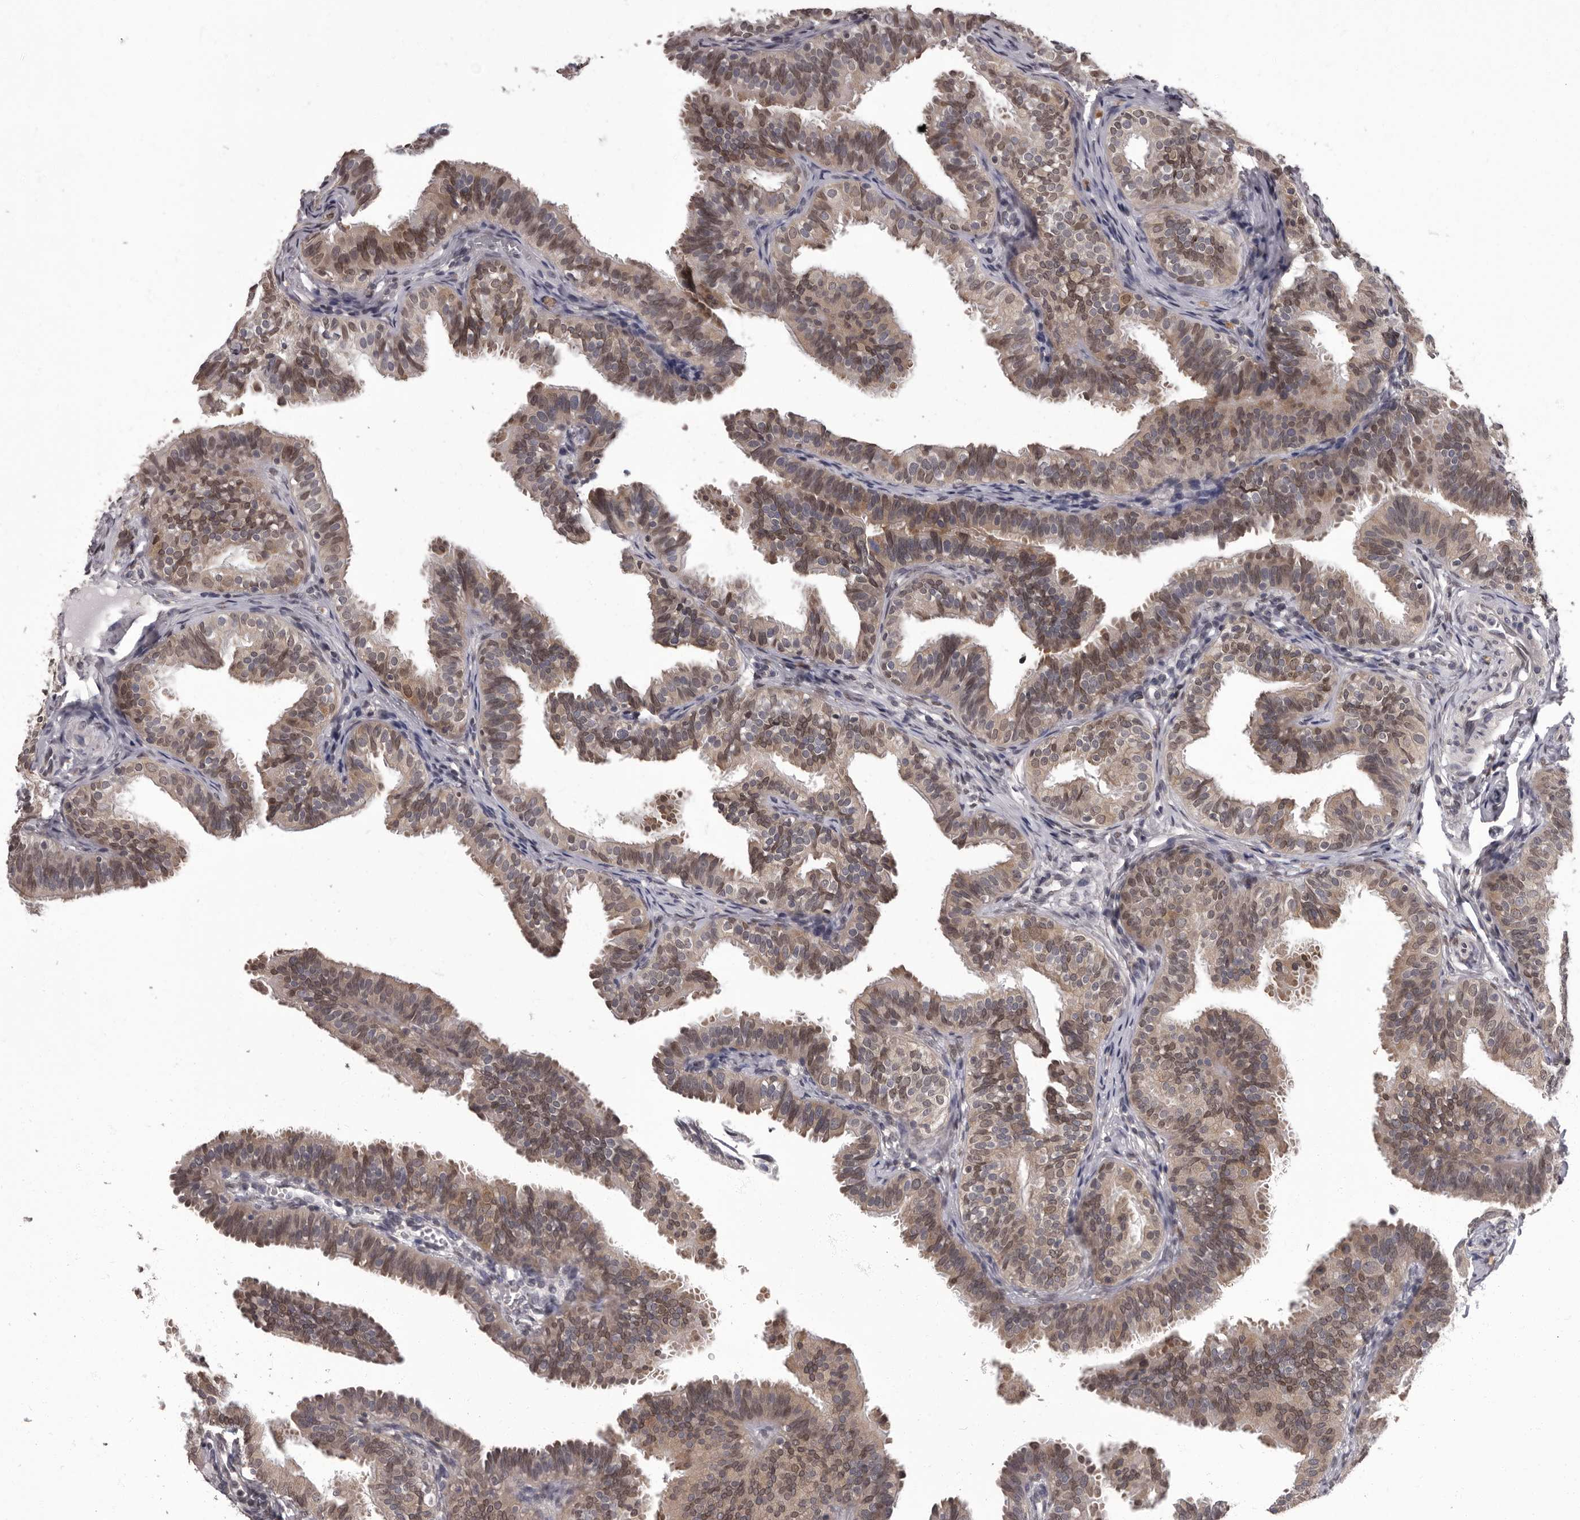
{"staining": {"intensity": "moderate", "quantity": ">75%", "location": "nuclear"}, "tissue": "fallopian tube", "cell_type": "Glandular cells", "image_type": "normal", "snomed": [{"axis": "morphology", "description": "Normal tissue, NOS"}, {"axis": "topography", "description": "Fallopian tube"}], "caption": "There is medium levels of moderate nuclear staining in glandular cells of normal fallopian tube, as demonstrated by immunohistochemical staining (brown color).", "gene": "C1orf50", "patient": {"sex": "female", "age": 35}}